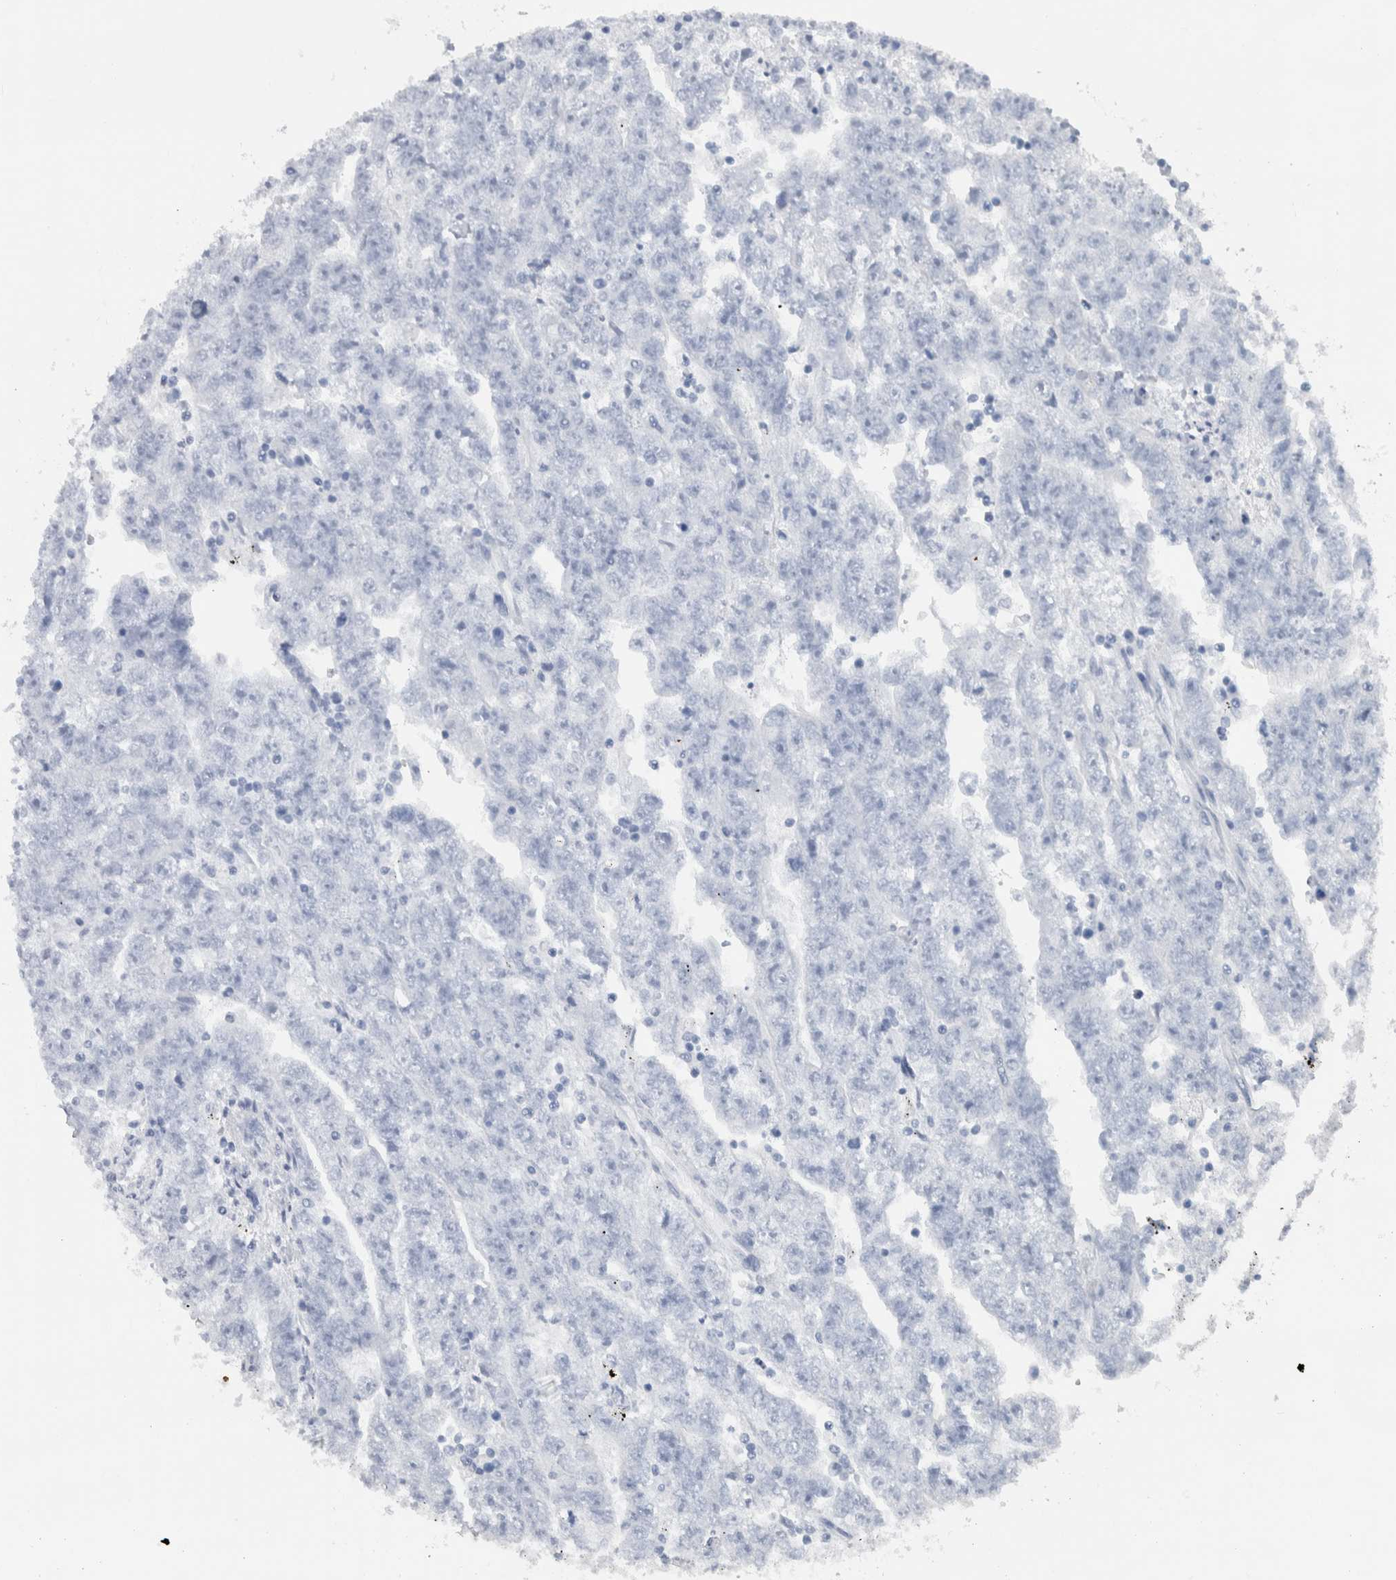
{"staining": {"intensity": "negative", "quantity": "none", "location": "none"}, "tissue": "testis cancer", "cell_type": "Tumor cells", "image_type": "cancer", "snomed": [{"axis": "morphology", "description": "Carcinoma, Embryonal, NOS"}, {"axis": "topography", "description": "Testis"}], "caption": "IHC of testis cancer exhibits no positivity in tumor cells.", "gene": "NEFM", "patient": {"sex": "male", "age": 25}}